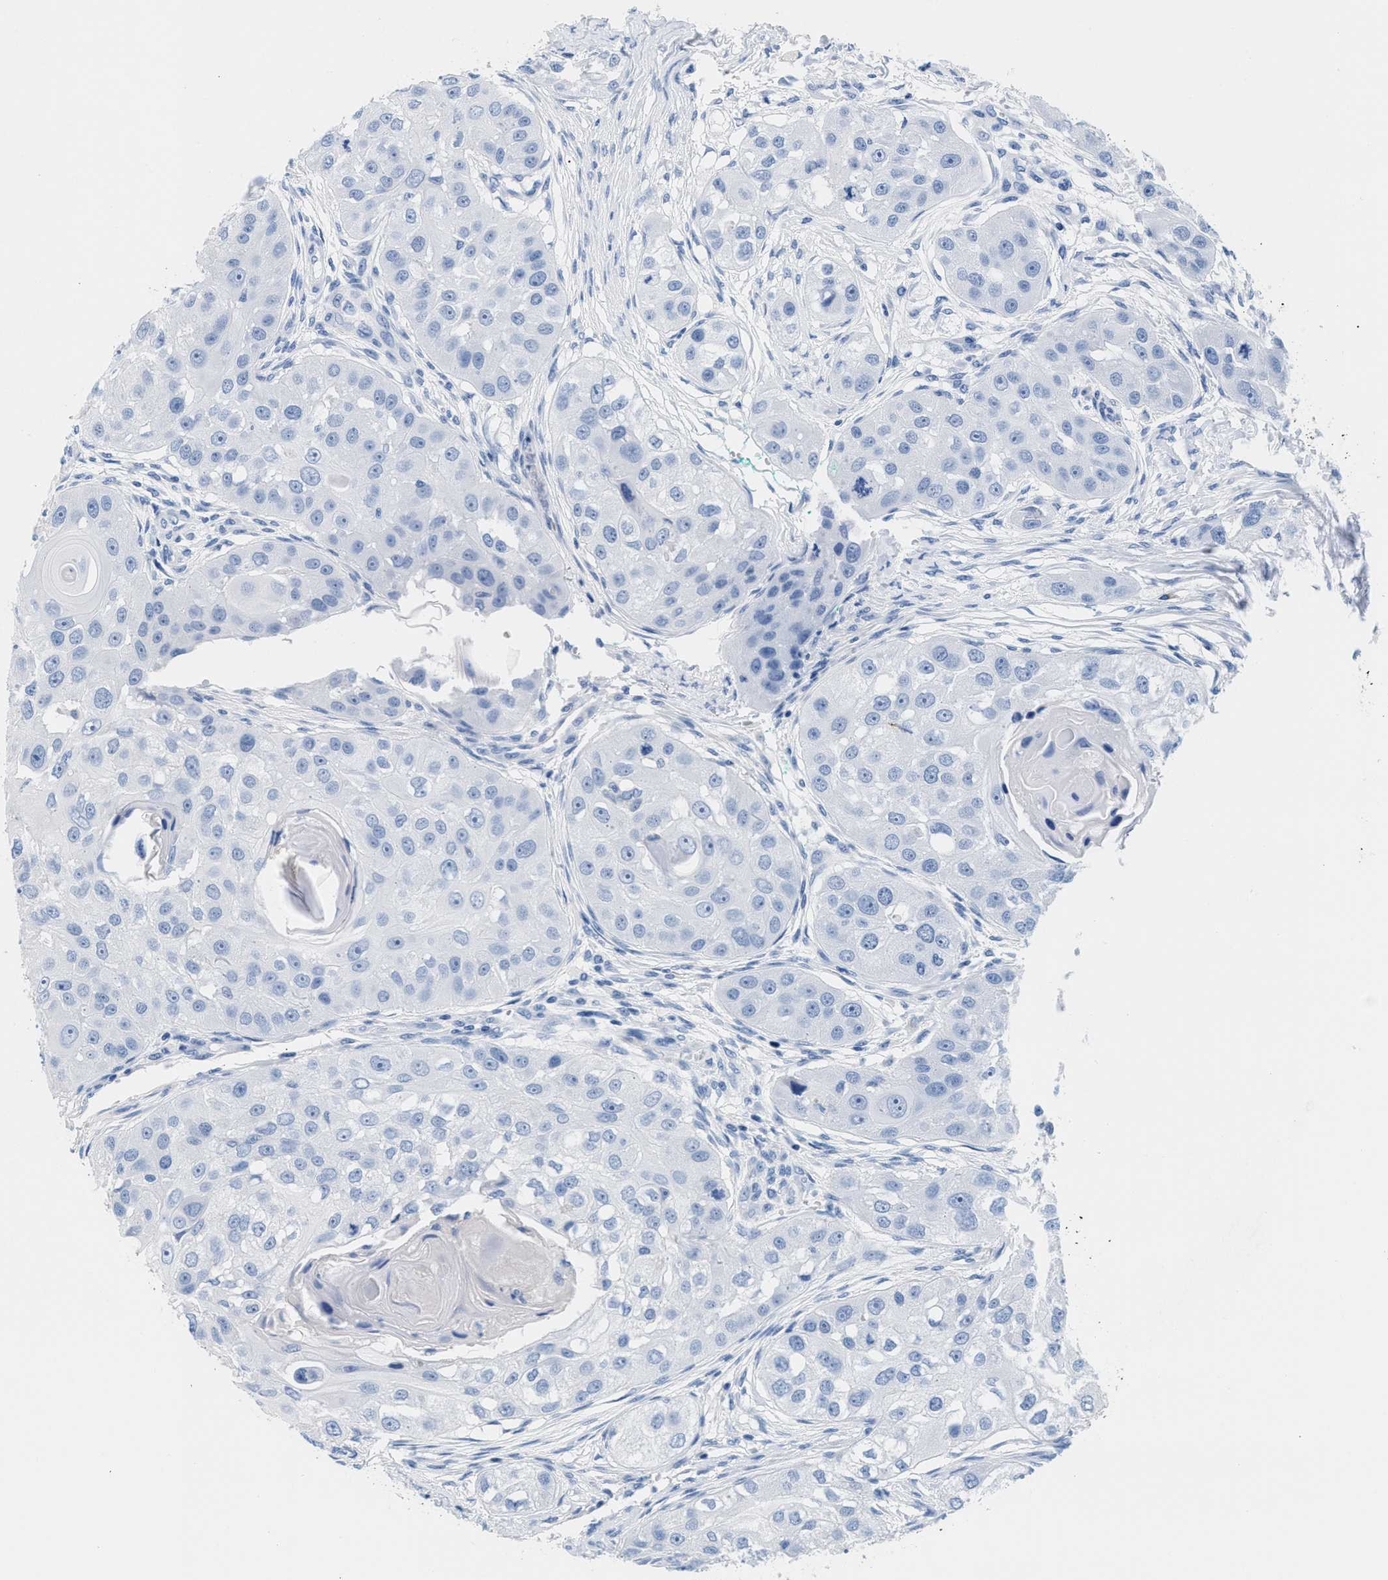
{"staining": {"intensity": "negative", "quantity": "none", "location": "none"}, "tissue": "head and neck cancer", "cell_type": "Tumor cells", "image_type": "cancer", "snomed": [{"axis": "morphology", "description": "Normal tissue, NOS"}, {"axis": "morphology", "description": "Squamous cell carcinoma, NOS"}, {"axis": "topography", "description": "Skeletal muscle"}, {"axis": "topography", "description": "Head-Neck"}], "caption": "A photomicrograph of human head and neck cancer (squamous cell carcinoma) is negative for staining in tumor cells.", "gene": "SLFN13", "patient": {"sex": "male", "age": 51}}